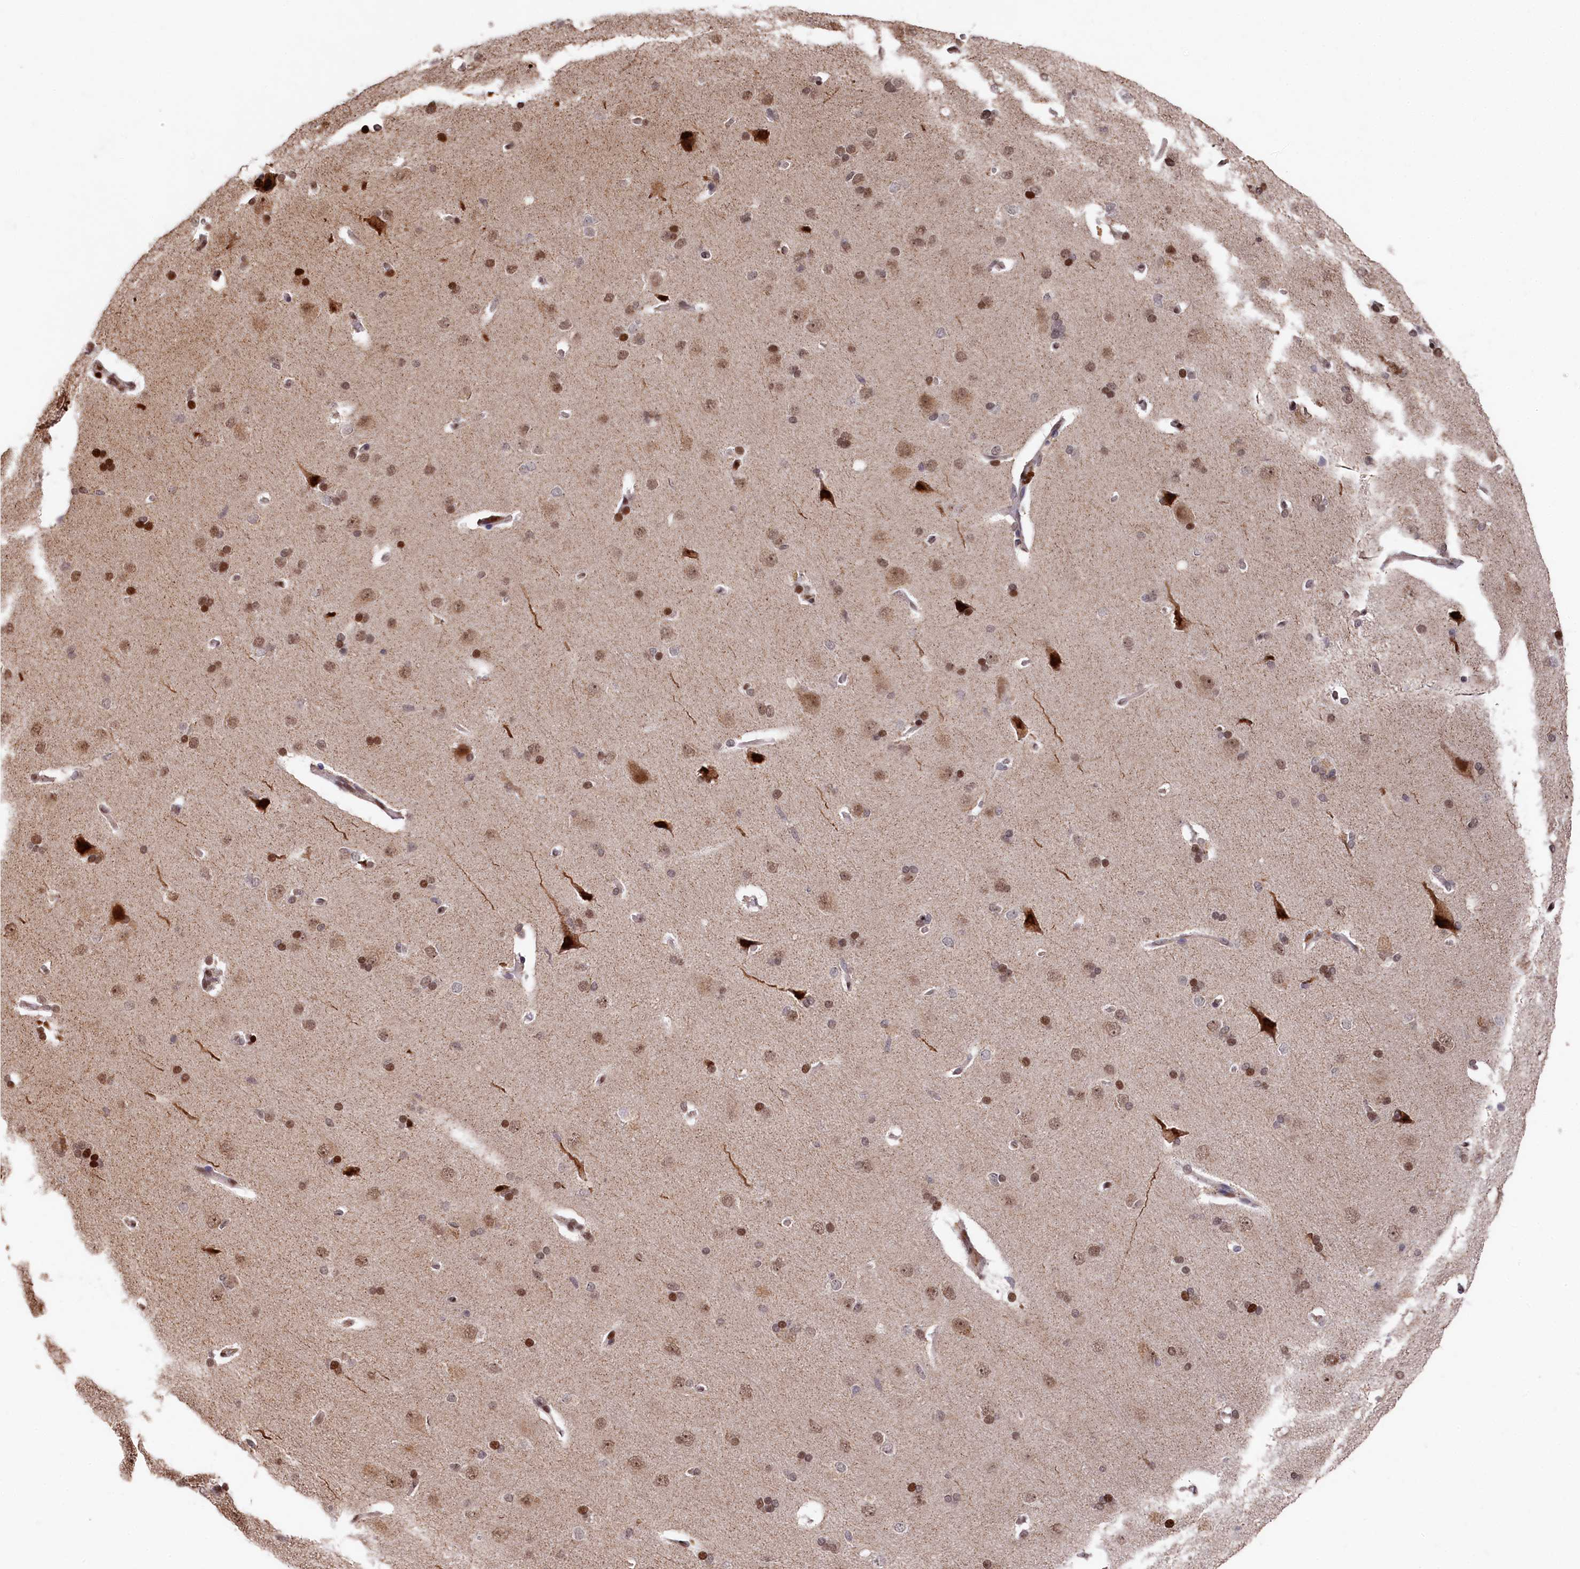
{"staining": {"intensity": "moderate", "quantity": ">75%", "location": "nuclear"}, "tissue": "cerebral cortex", "cell_type": "Endothelial cells", "image_type": "normal", "snomed": [{"axis": "morphology", "description": "Normal tissue, NOS"}, {"axis": "topography", "description": "Cerebral cortex"}], "caption": "Cerebral cortex was stained to show a protein in brown. There is medium levels of moderate nuclear staining in approximately >75% of endothelial cells. (DAB (3,3'-diaminobenzidine) = brown stain, brightfield microscopy at high magnification).", "gene": "MCF2L2", "patient": {"sex": "male", "age": 62}}